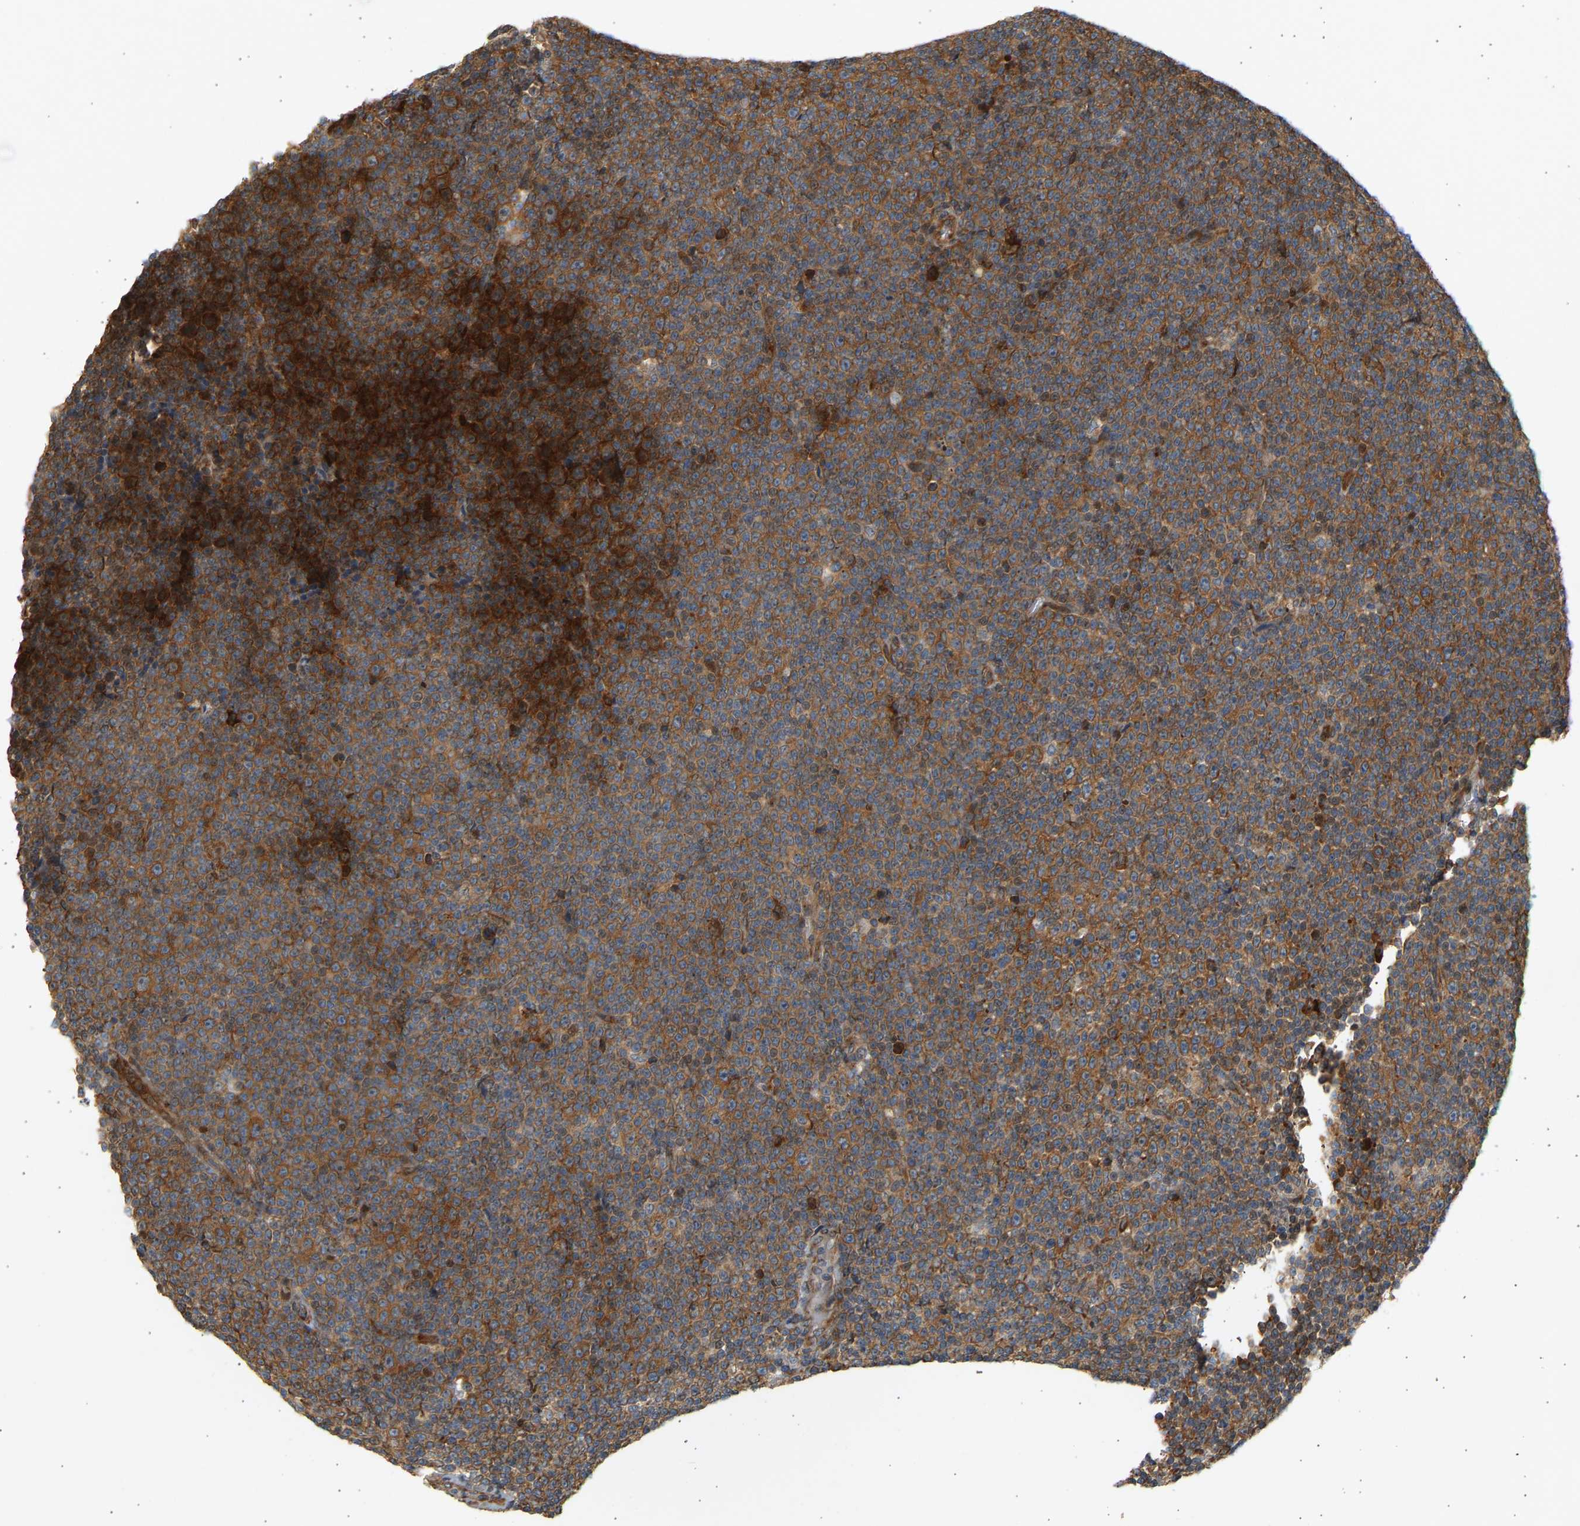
{"staining": {"intensity": "strong", "quantity": ">75%", "location": "cytoplasmic/membranous"}, "tissue": "lymphoma", "cell_type": "Tumor cells", "image_type": "cancer", "snomed": [{"axis": "morphology", "description": "Malignant lymphoma, non-Hodgkin's type, Low grade"}, {"axis": "topography", "description": "Lymph node"}], "caption": "Protein positivity by immunohistochemistry reveals strong cytoplasmic/membranous staining in about >75% of tumor cells in lymphoma. (DAB (3,3'-diaminobenzidine) = brown stain, brightfield microscopy at high magnification).", "gene": "RPS14", "patient": {"sex": "female", "age": 67}}